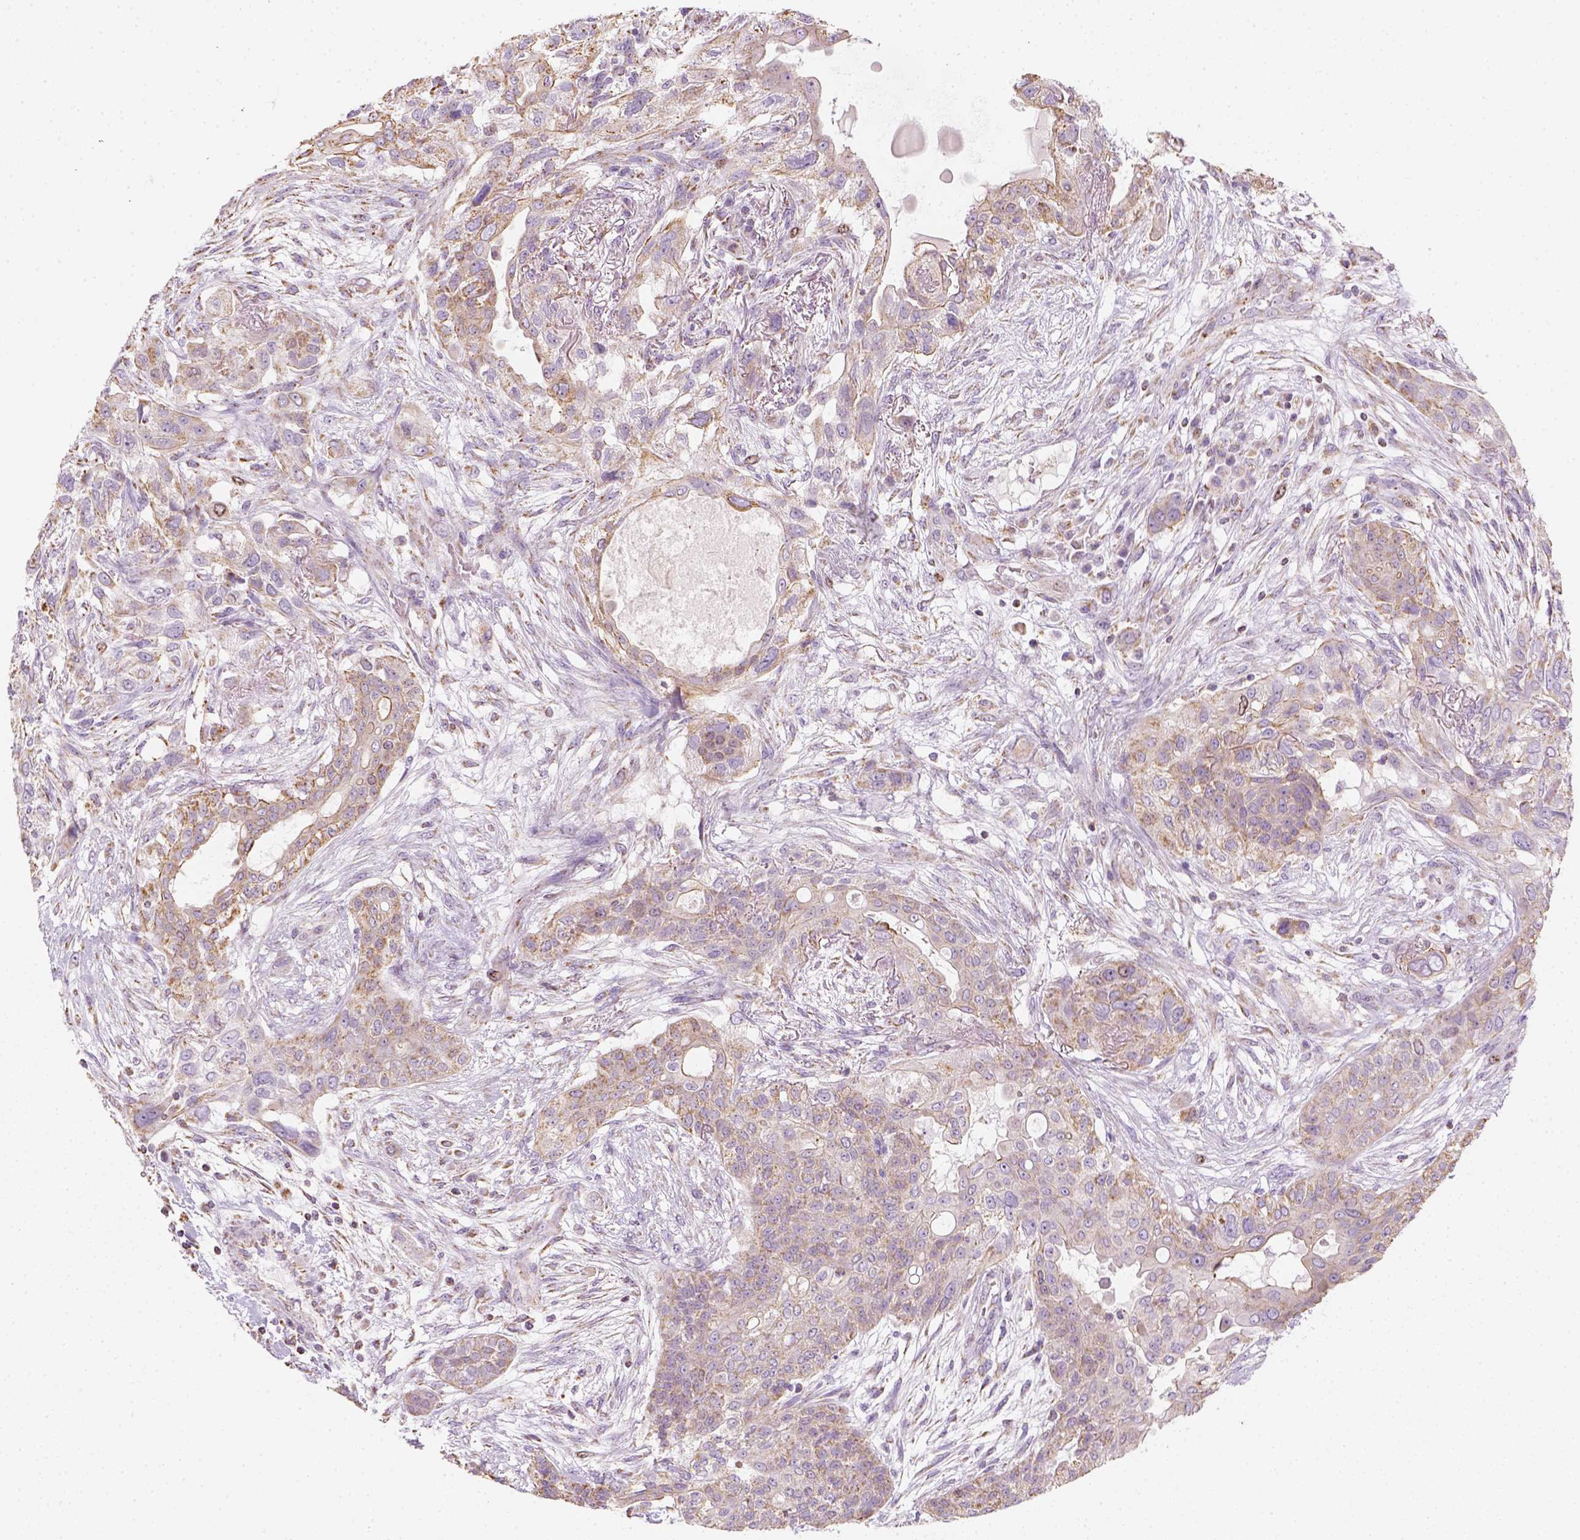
{"staining": {"intensity": "moderate", "quantity": ">75%", "location": "cytoplasmic/membranous"}, "tissue": "lung cancer", "cell_type": "Tumor cells", "image_type": "cancer", "snomed": [{"axis": "morphology", "description": "Squamous cell carcinoma, NOS"}, {"axis": "topography", "description": "Lung"}], "caption": "Human squamous cell carcinoma (lung) stained with a protein marker reveals moderate staining in tumor cells.", "gene": "LCA5", "patient": {"sex": "female", "age": 70}}